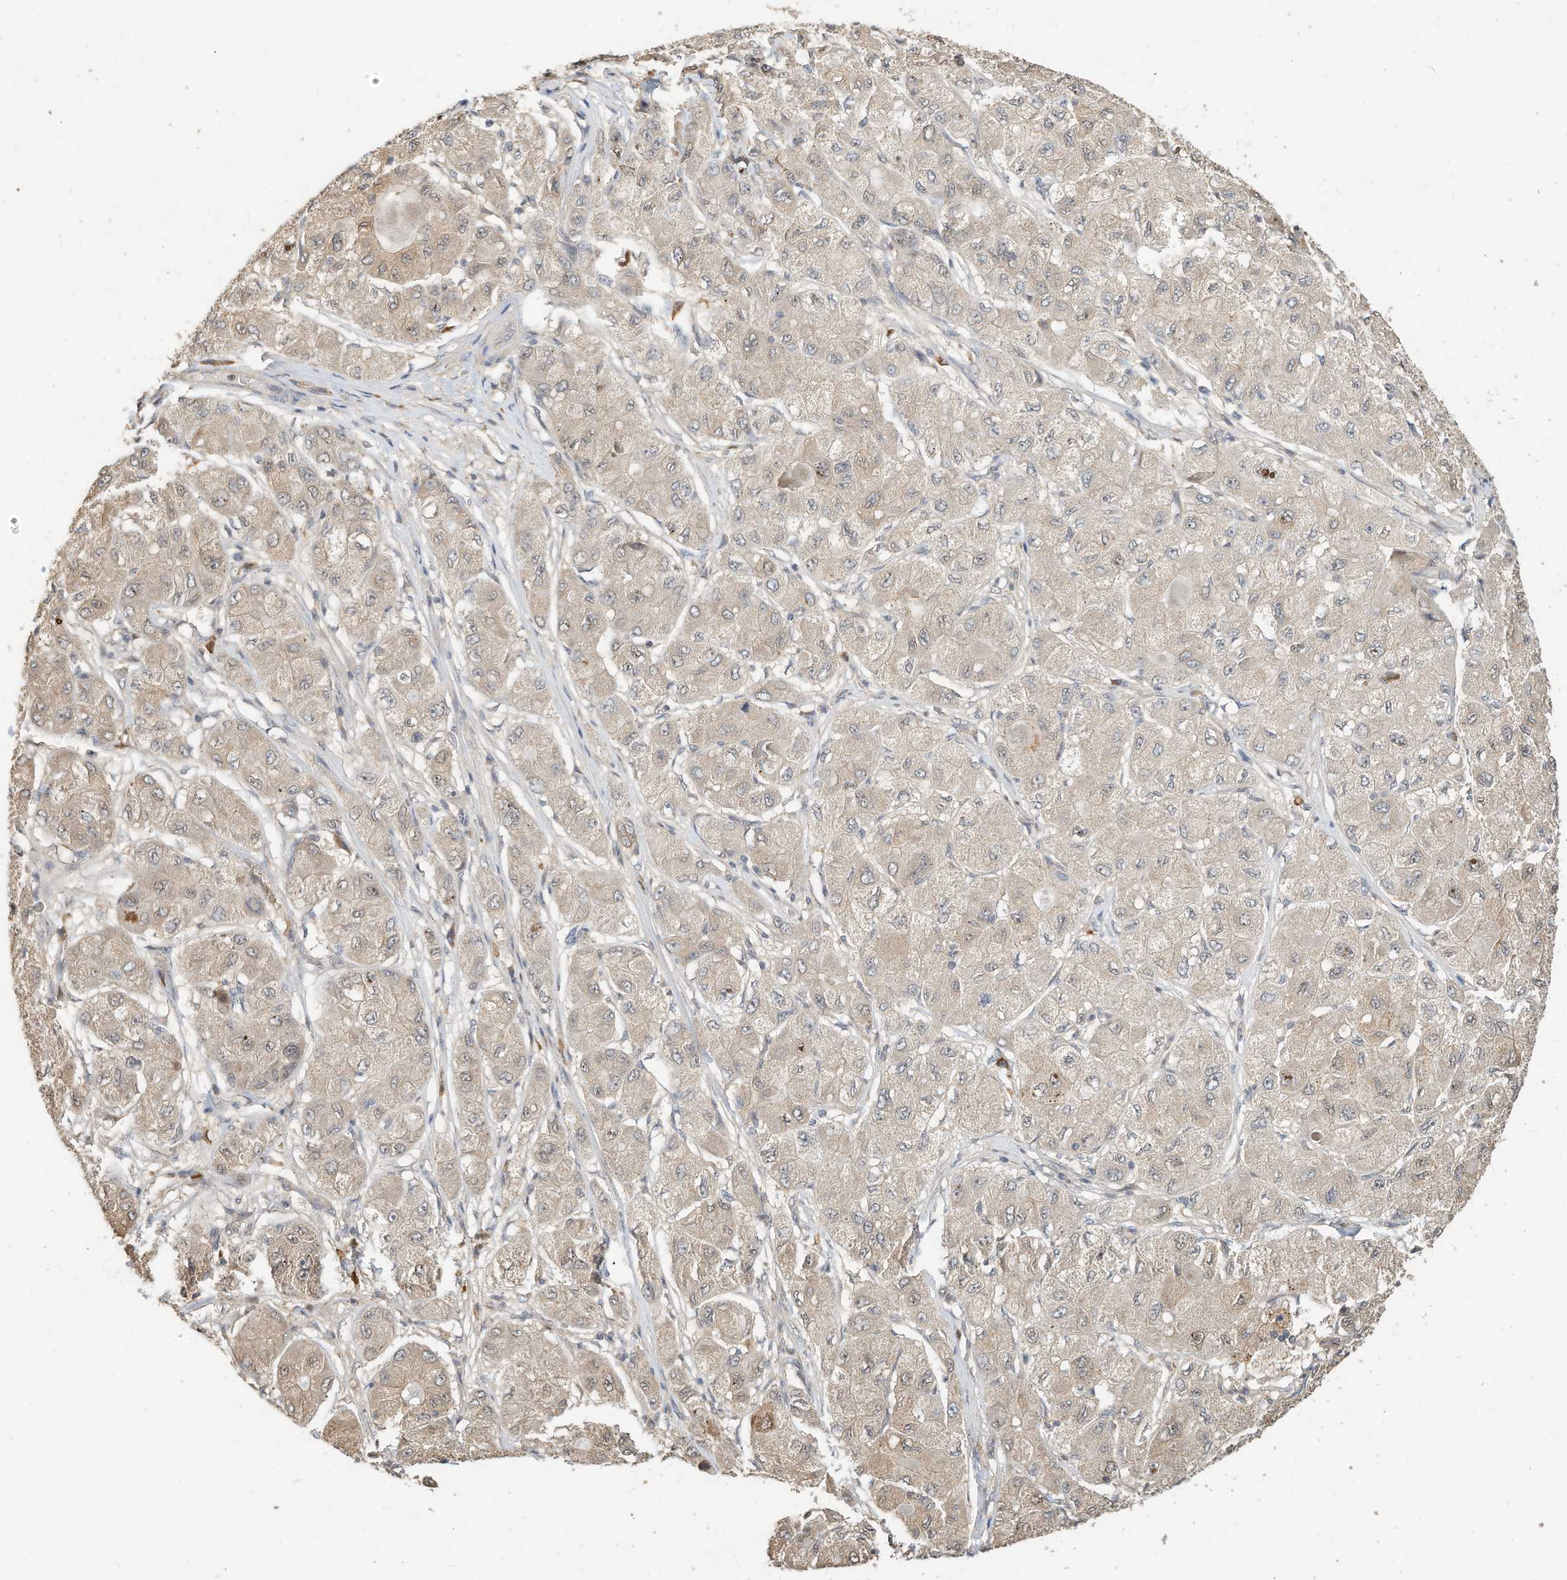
{"staining": {"intensity": "weak", "quantity": "25%-75%", "location": "cytoplasmic/membranous"}, "tissue": "liver cancer", "cell_type": "Tumor cells", "image_type": "cancer", "snomed": [{"axis": "morphology", "description": "Carcinoma, Hepatocellular, NOS"}, {"axis": "topography", "description": "Liver"}], "caption": "Brown immunohistochemical staining in liver cancer (hepatocellular carcinoma) shows weak cytoplasmic/membranous positivity in about 25%-75% of tumor cells.", "gene": "OFD1", "patient": {"sex": "male", "age": 80}}